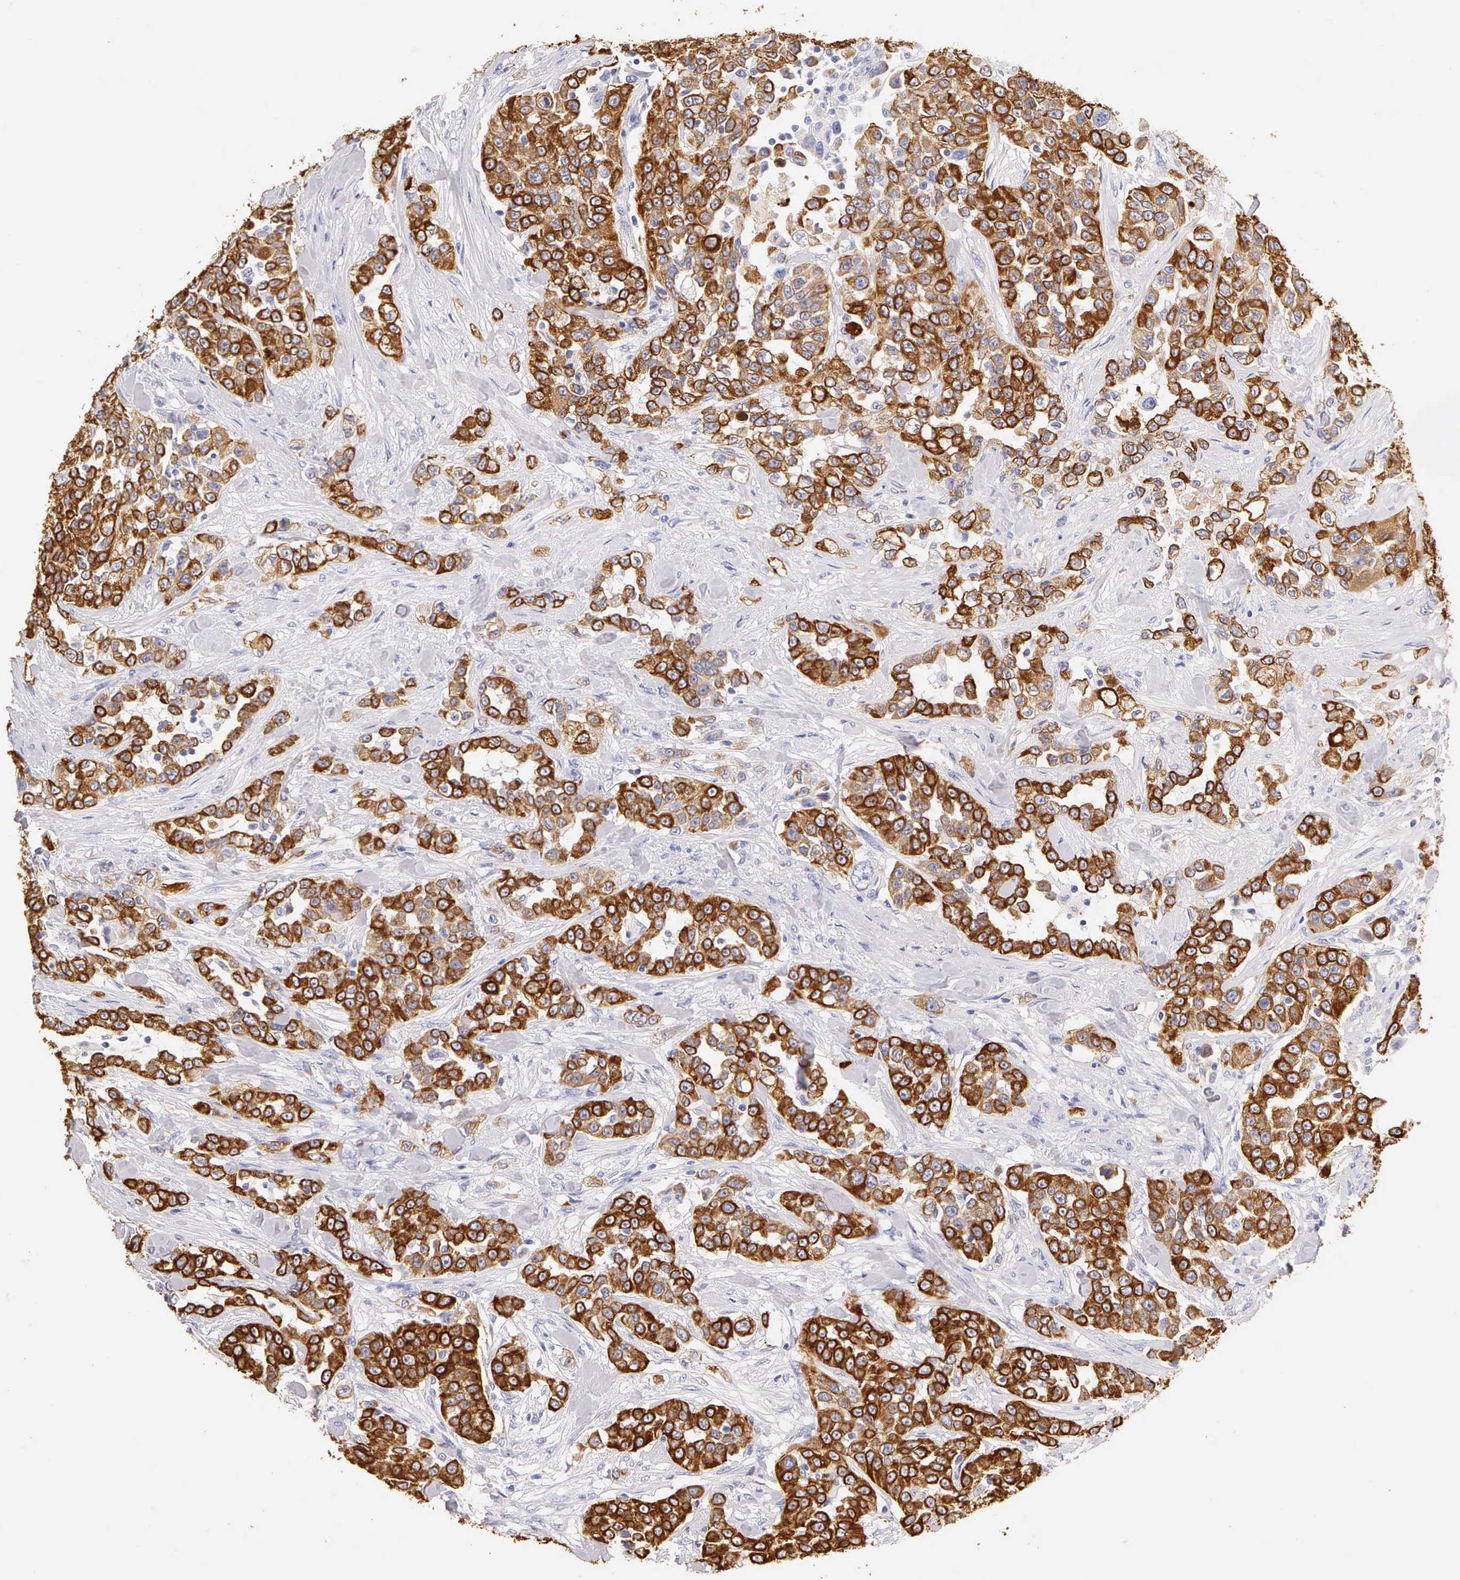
{"staining": {"intensity": "strong", "quantity": ">75%", "location": "cytoplasmic/membranous"}, "tissue": "urothelial cancer", "cell_type": "Tumor cells", "image_type": "cancer", "snomed": [{"axis": "morphology", "description": "Urothelial carcinoma, High grade"}, {"axis": "topography", "description": "Urinary bladder"}], "caption": "Immunohistochemical staining of human high-grade urothelial carcinoma shows high levels of strong cytoplasmic/membranous expression in approximately >75% of tumor cells. (Stains: DAB (3,3'-diaminobenzidine) in brown, nuclei in blue, Microscopy: brightfield microscopy at high magnification).", "gene": "KRT17", "patient": {"sex": "female", "age": 80}}